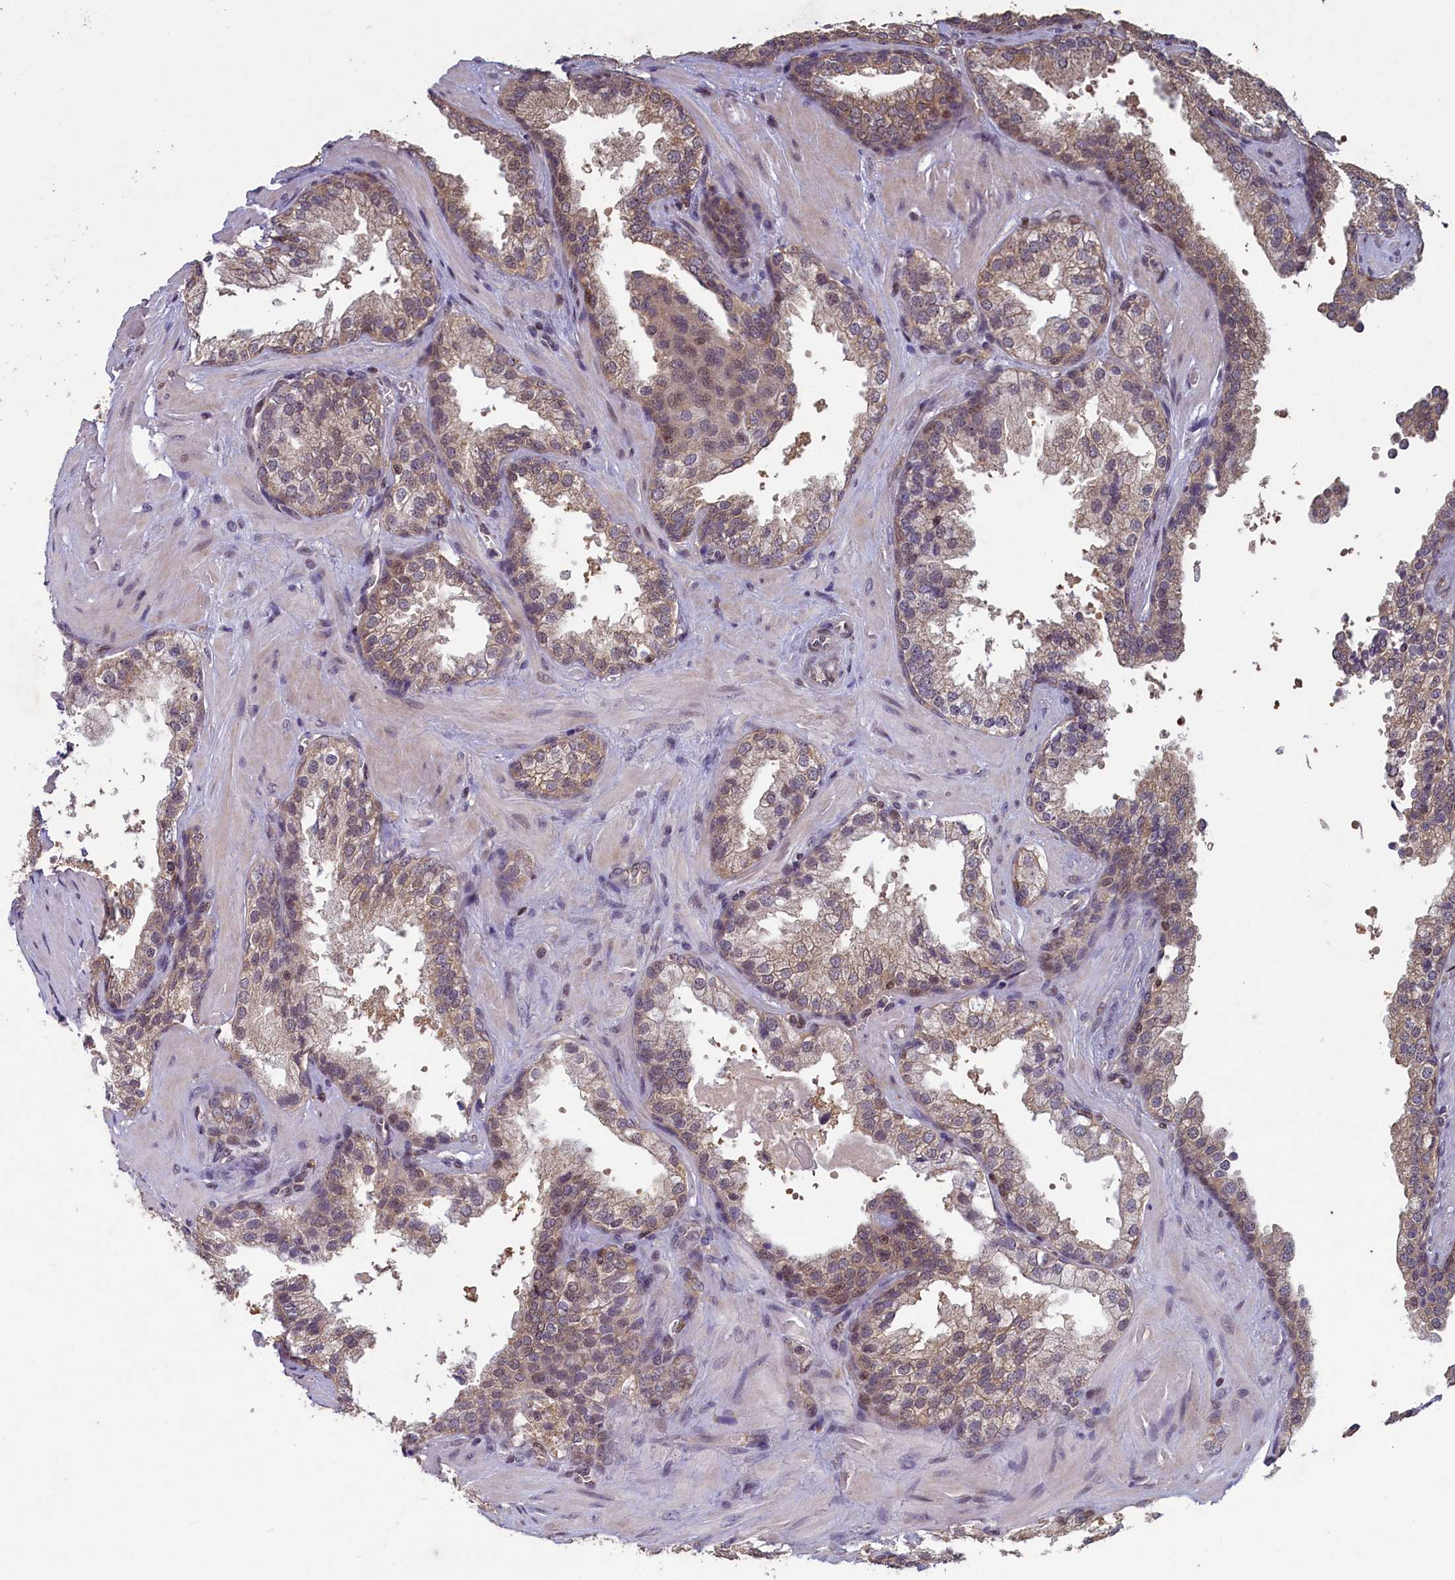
{"staining": {"intensity": "weak", "quantity": "25%-75%", "location": "cytoplasmic/membranous,nuclear"}, "tissue": "prostate cancer", "cell_type": "Tumor cells", "image_type": "cancer", "snomed": [{"axis": "morphology", "description": "Adenocarcinoma, High grade"}, {"axis": "topography", "description": "Prostate"}], "caption": "Immunohistochemistry (DAB (3,3'-diaminobenzidine)) staining of human prostate cancer exhibits weak cytoplasmic/membranous and nuclear protein positivity in about 25%-75% of tumor cells. Using DAB (brown) and hematoxylin (blue) stains, captured at high magnification using brightfield microscopy.", "gene": "NUBP1", "patient": {"sex": "male", "age": 63}}